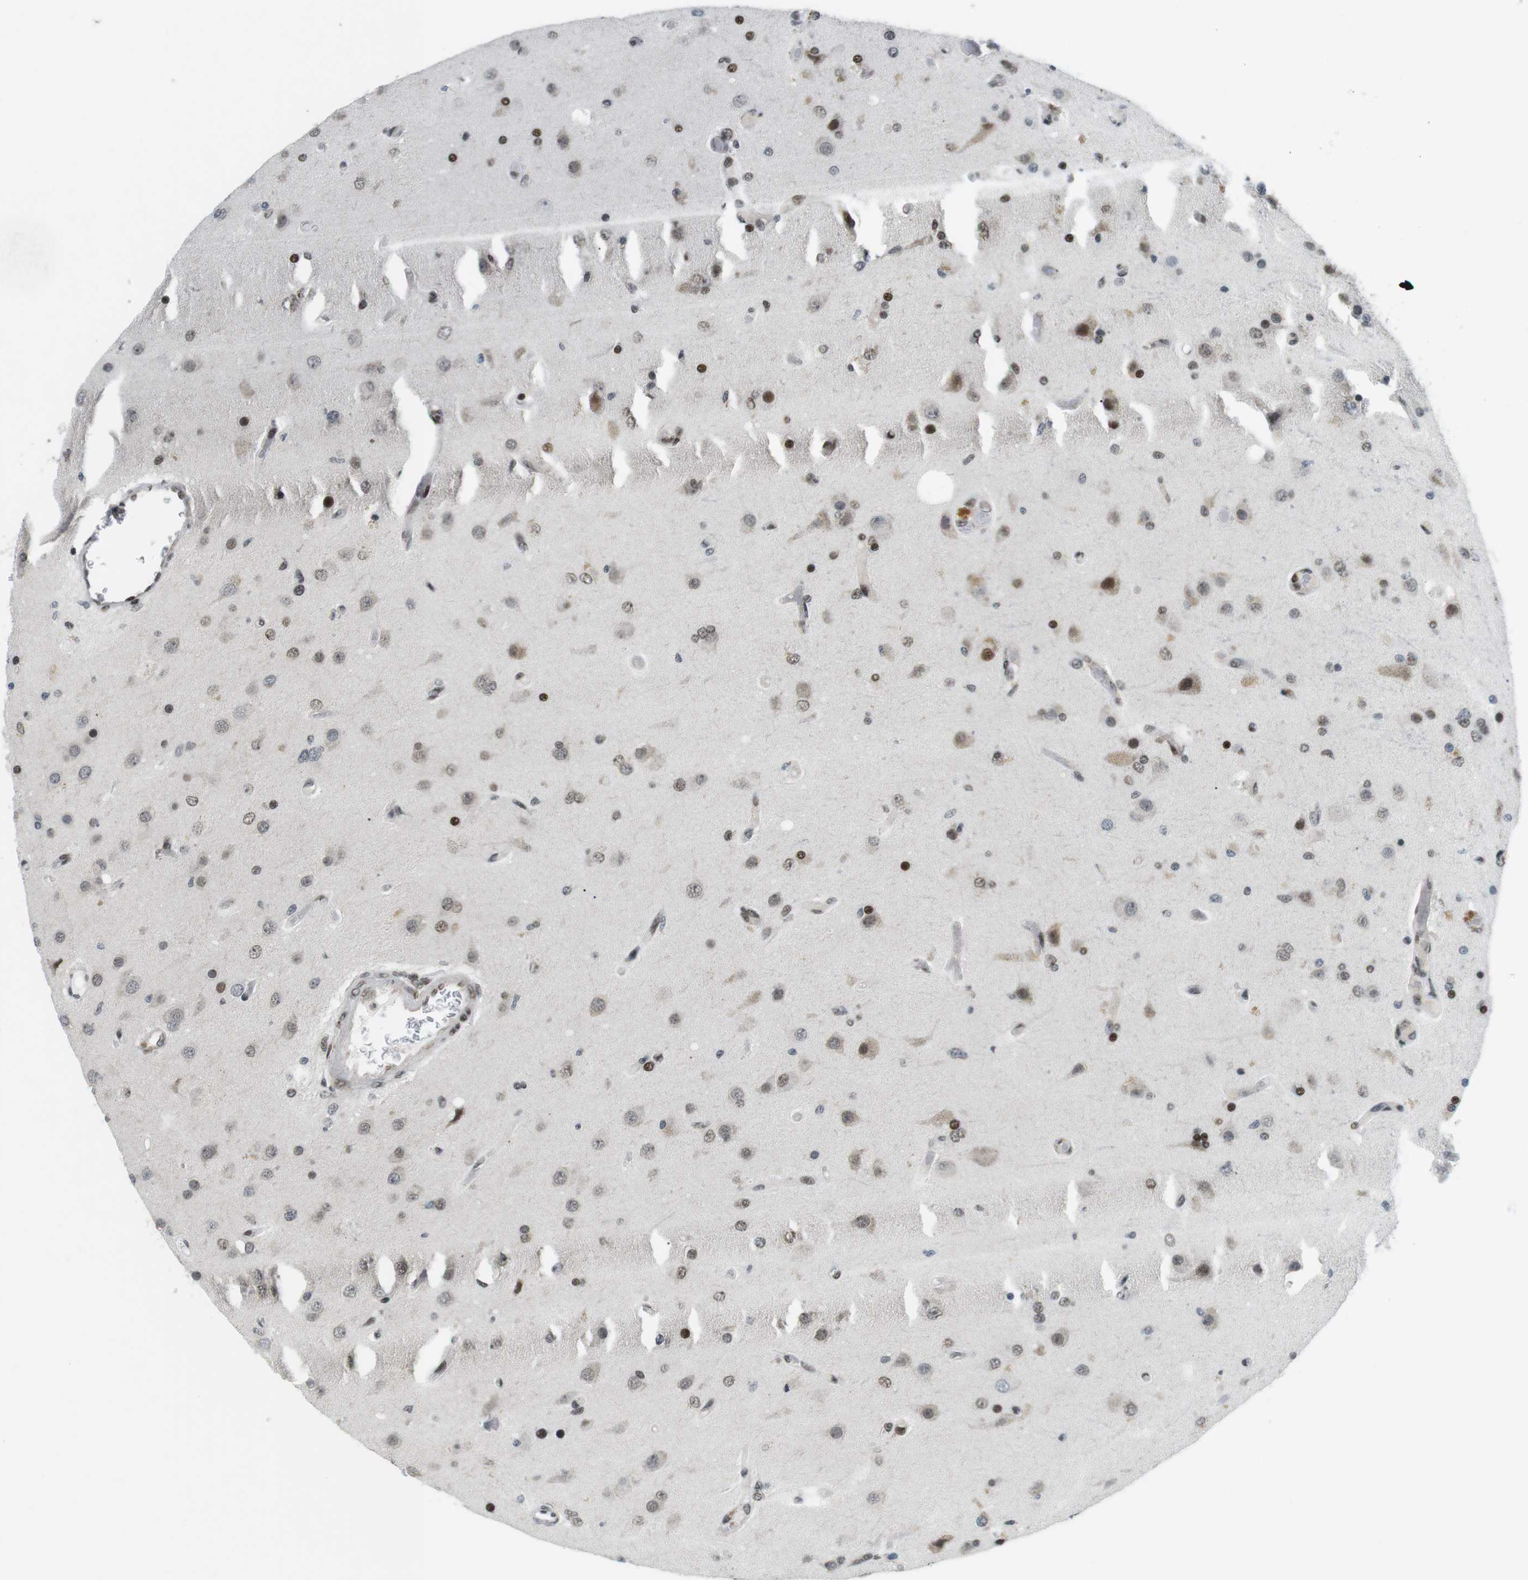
{"staining": {"intensity": "strong", "quantity": "<25%", "location": "nuclear"}, "tissue": "glioma", "cell_type": "Tumor cells", "image_type": "cancer", "snomed": [{"axis": "morphology", "description": "Normal tissue, NOS"}, {"axis": "morphology", "description": "Glioma, malignant, High grade"}, {"axis": "topography", "description": "Cerebral cortex"}], "caption": "The micrograph demonstrates immunohistochemical staining of glioma. There is strong nuclear expression is seen in approximately <25% of tumor cells. Nuclei are stained in blue.", "gene": "CDC27", "patient": {"sex": "male", "age": 77}}